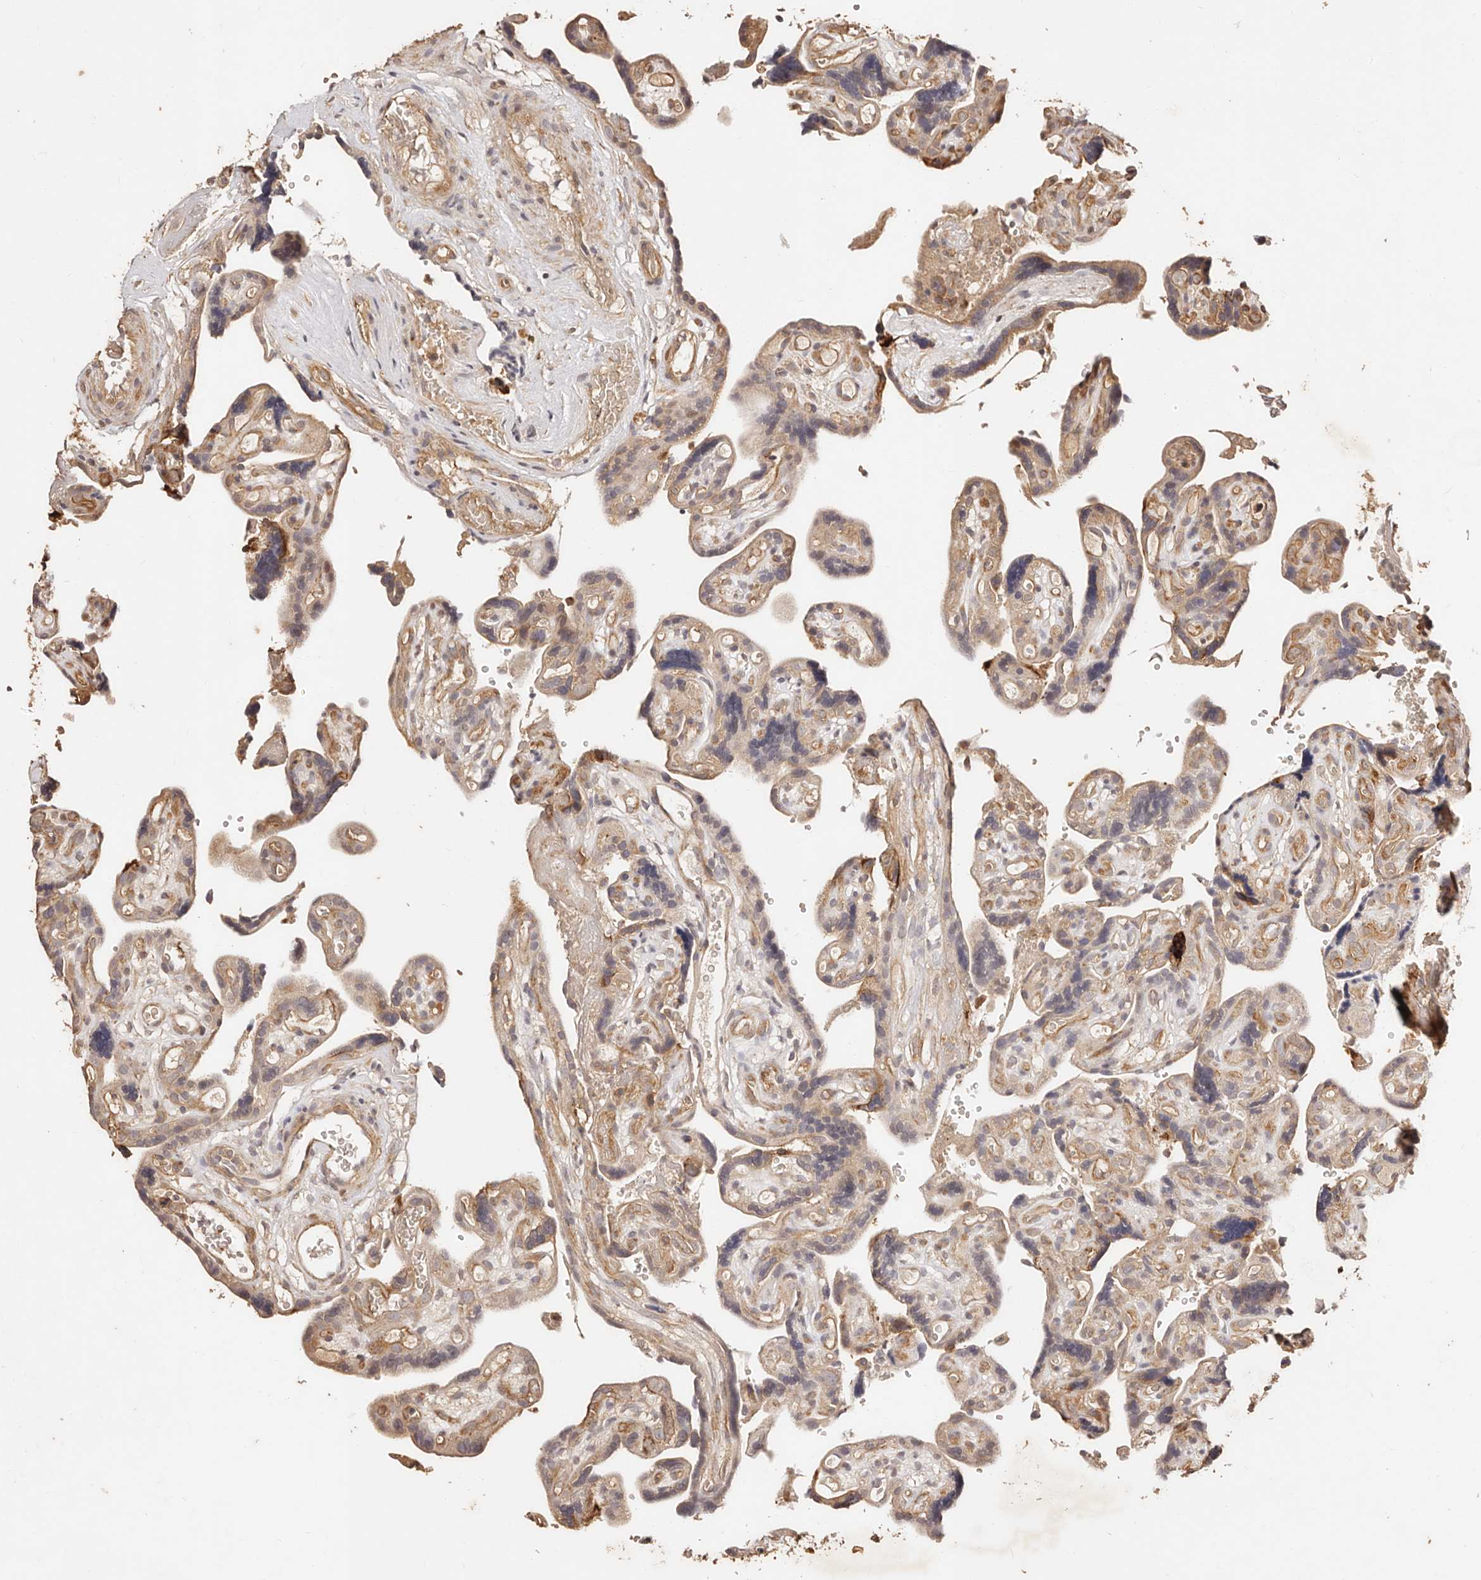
{"staining": {"intensity": "moderate", "quantity": ">75%", "location": "cytoplasmic/membranous"}, "tissue": "placenta", "cell_type": "Decidual cells", "image_type": "normal", "snomed": [{"axis": "morphology", "description": "Normal tissue, NOS"}, {"axis": "topography", "description": "Placenta"}], "caption": "Immunohistochemical staining of normal placenta shows moderate cytoplasmic/membranous protein expression in about >75% of decidual cells.", "gene": "CCL14", "patient": {"sex": "female", "age": 30}}